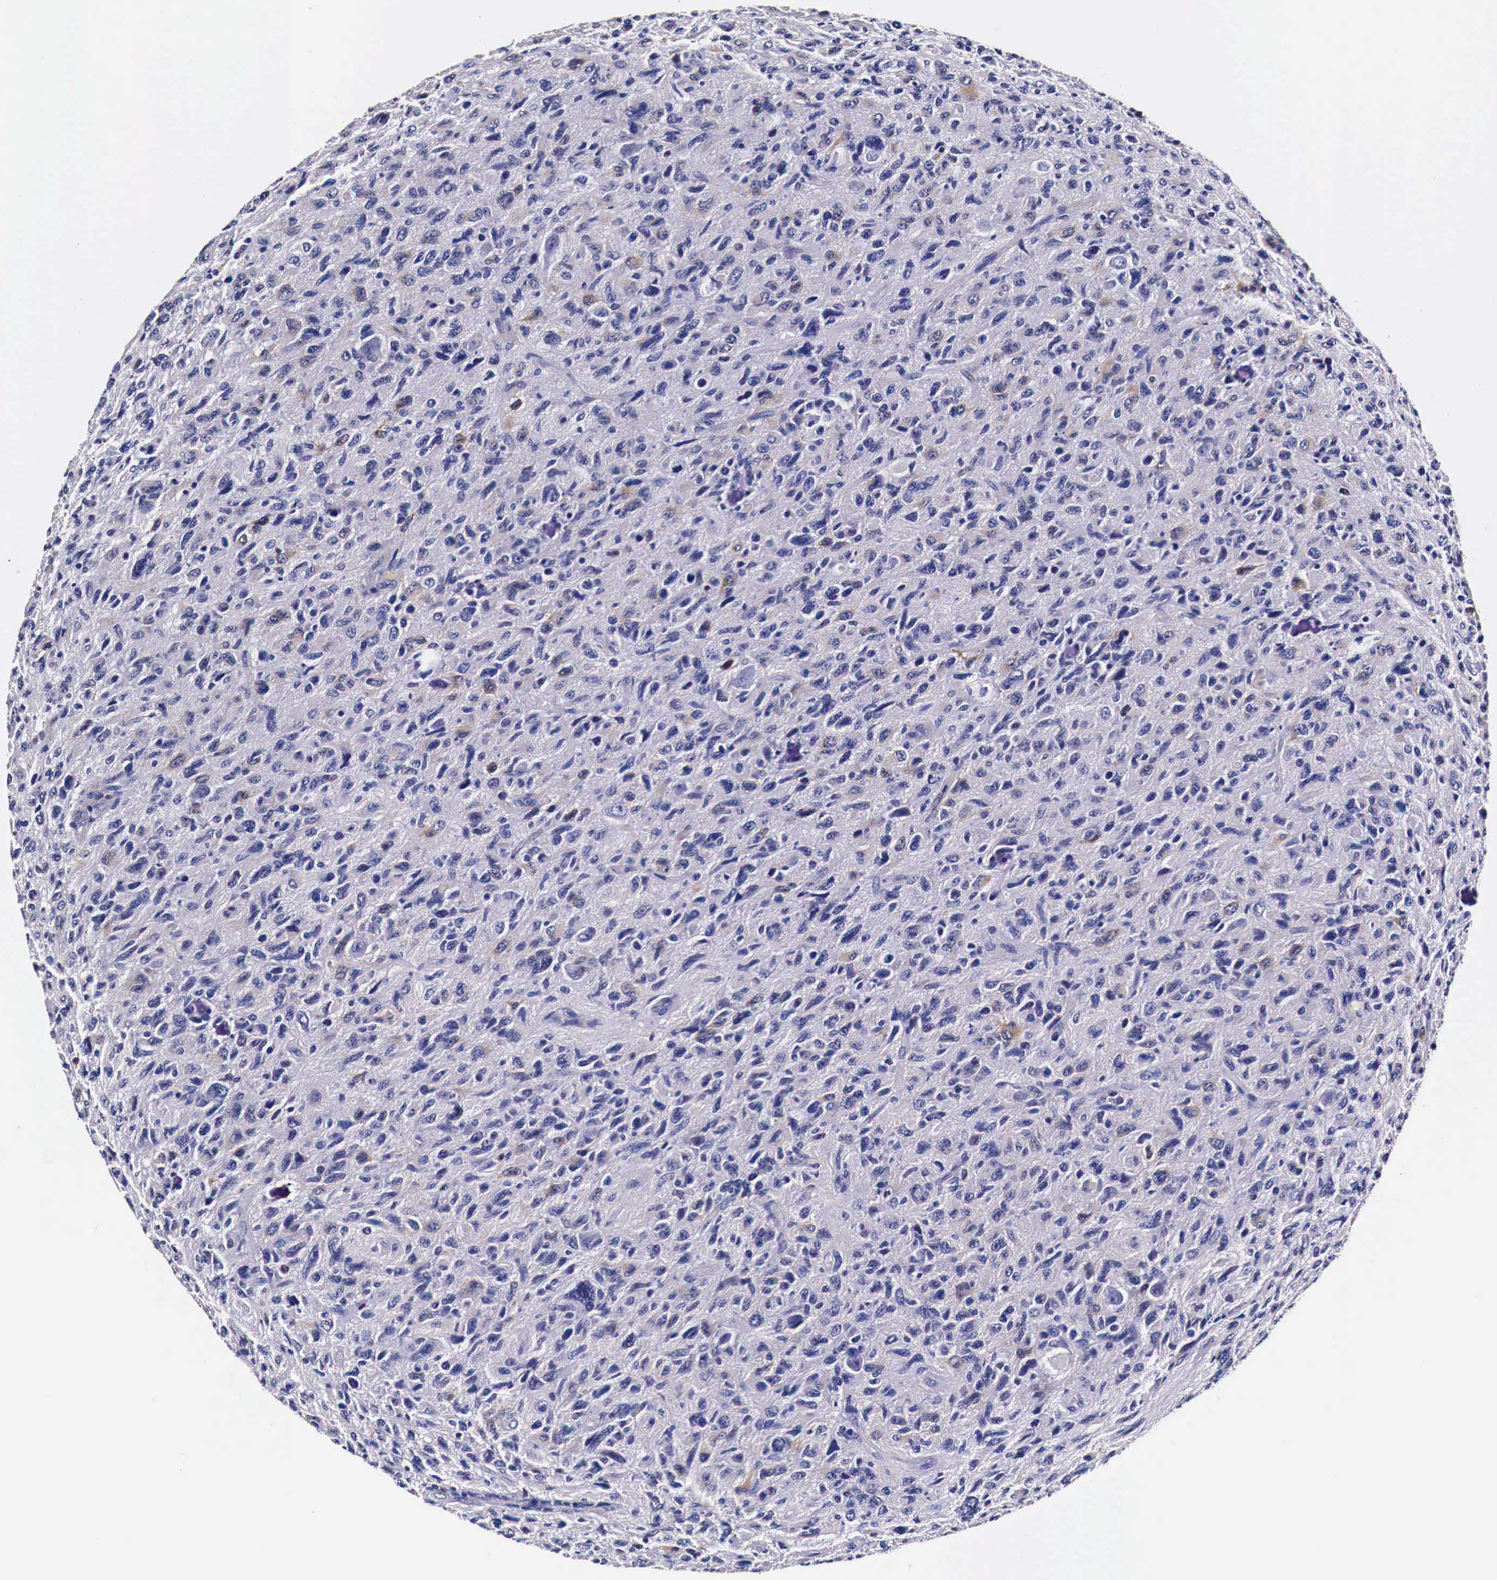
{"staining": {"intensity": "weak", "quantity": "<25%", "location": "cytoplasmic/membranous"}, "tissue": "glioma", "cell_type": "Tumor cells", "image_type": "cancer", "snomed": [{"axis": "morphology", "description": "Glioma, malignant, High grade"}, {"axis": "topography", "description": "Brain"}], "caption": "The histopathology image demonstrates no staining of tumor cells in malignant glioma (high-grade).", "gene": "HSPB1", "patient": {"sex": "female", "age": 60}}